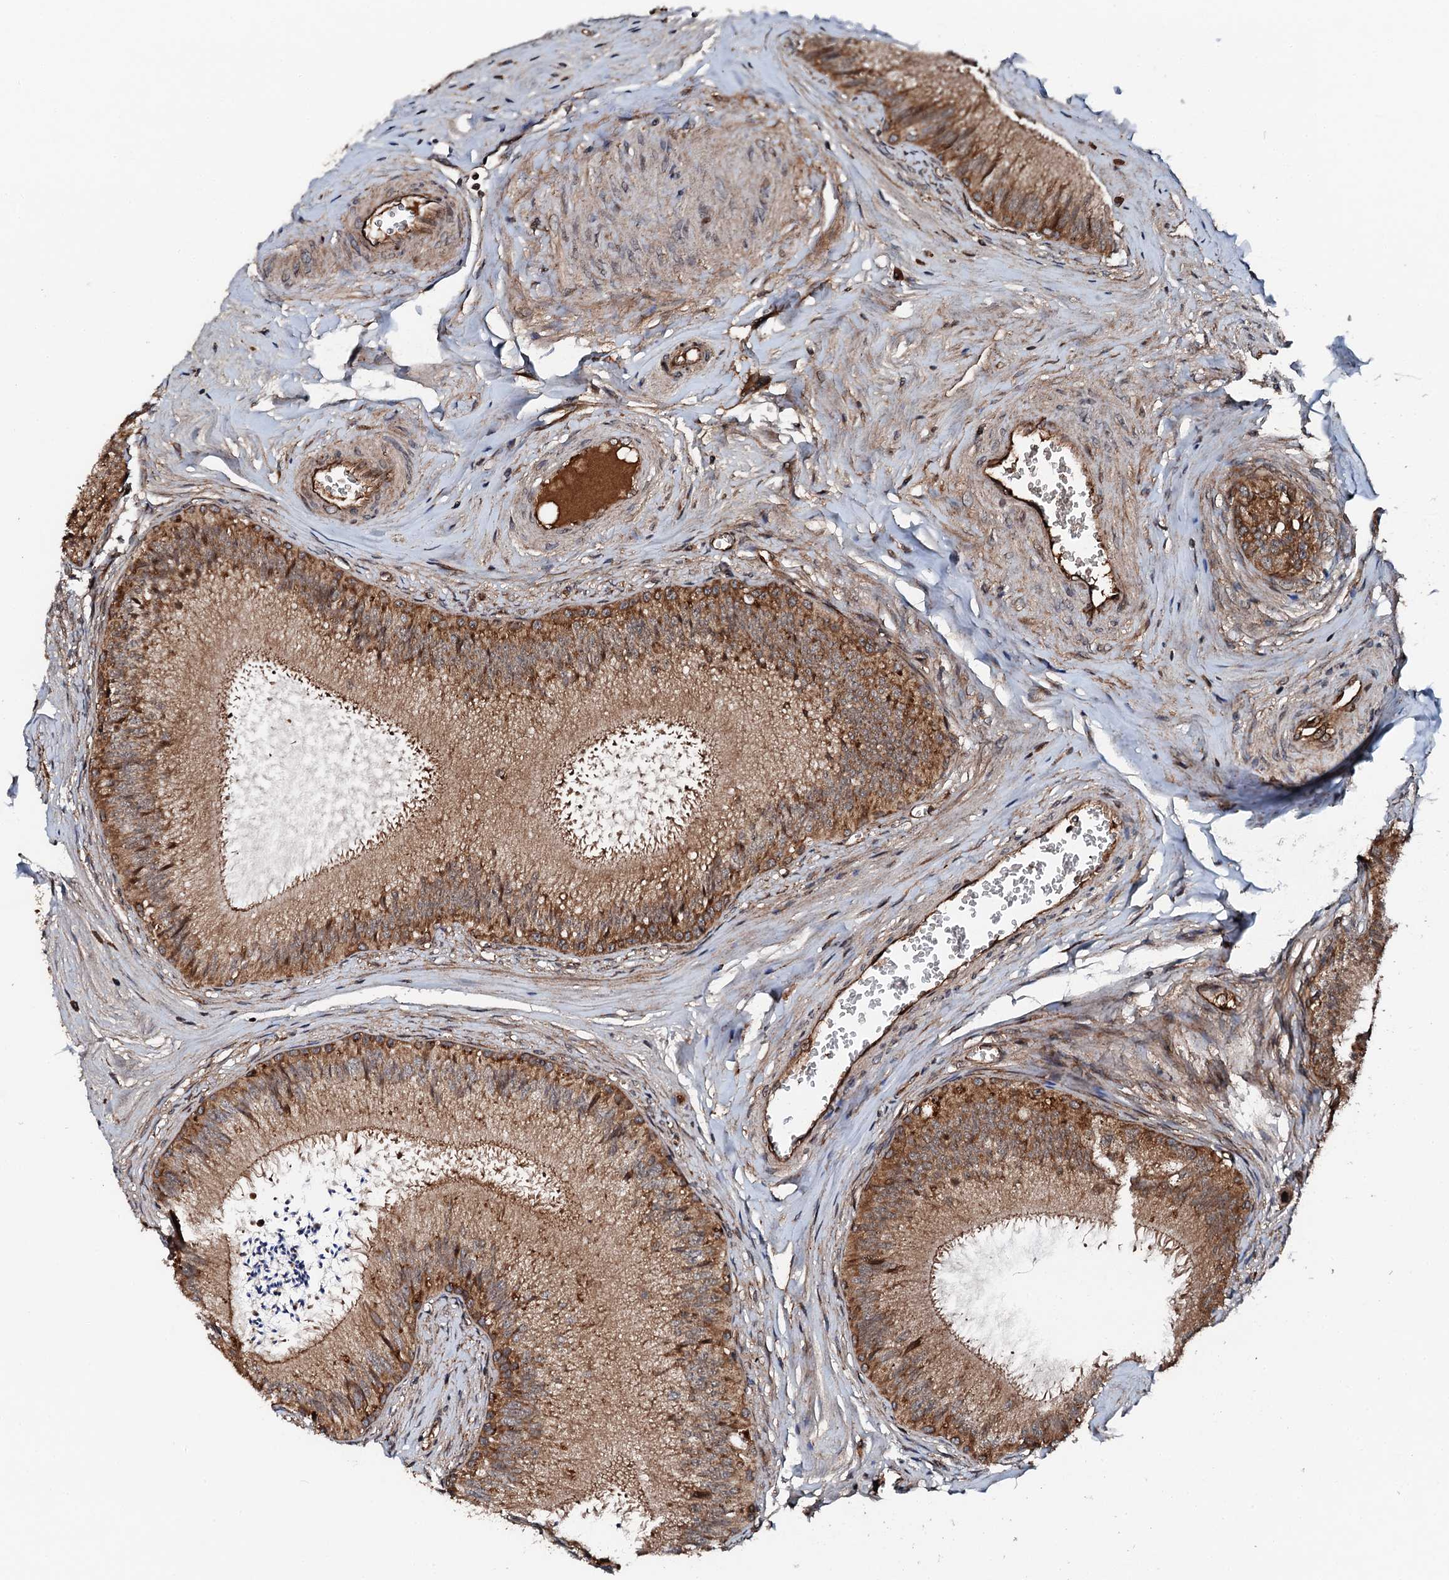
{"staining": {"intensity": "strong", "quantity": ">75%", "location": "cytoplasmic/membranous"}, "tissue": "epididymis", "cell_type": "Glandular cells", "image_type": "normal", "snomed": [{"axis": "morphology", "description": "Normal tissue, NOS"}, {"axis": "topography", "description": "Epididymis"}], "caption": "Immunohistochemical staining of benign epididymis exhibits high levels of strong cytoplasmic/membranous positivity in approximately >75% of glandular cells.", "gene": "FLYWCH1", "patient": {"sex": "male", "age": 46}}